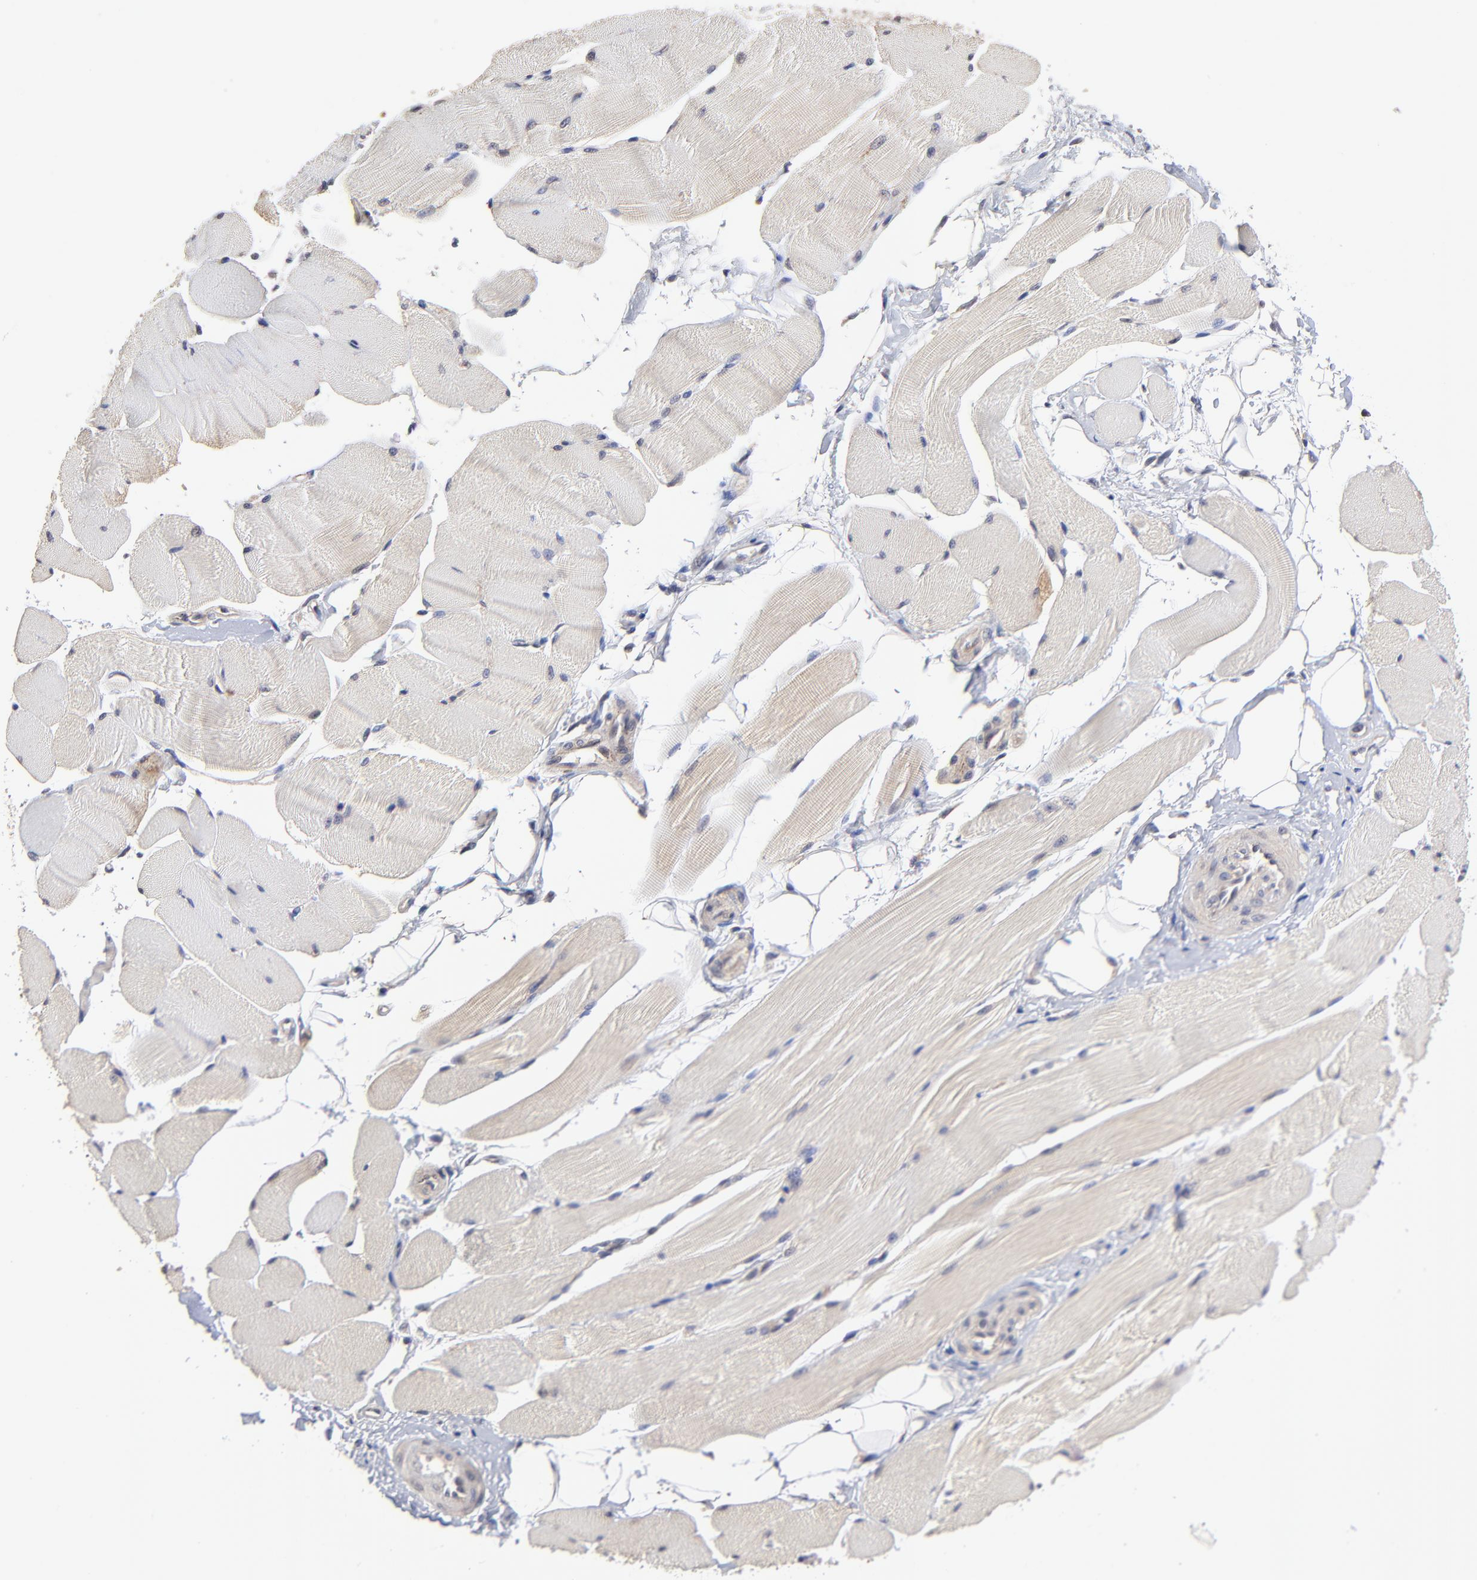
{"staining": {"intensity": "weak", "quantity": "<25%", "location": "cytoplasmic/membranous"}, "tissue": "skeletal muscle", "cell_type": "Myocytes", "image_type": "normal", "snomed": [{"axis": "morphology", "description": "Normal tissue, NOS"}, {"axis": "topography", "description": "Skeletal muscle"}, {"axis": "topography", "description": "Peripheral nerve tissue"}], "caption": "Immunohistochemical staining of unremarkable skeletal muscle reveals no significant positivity in myocytes.", "gene": "PDE4B", "patient": {"sex": "female", "age": 84}}